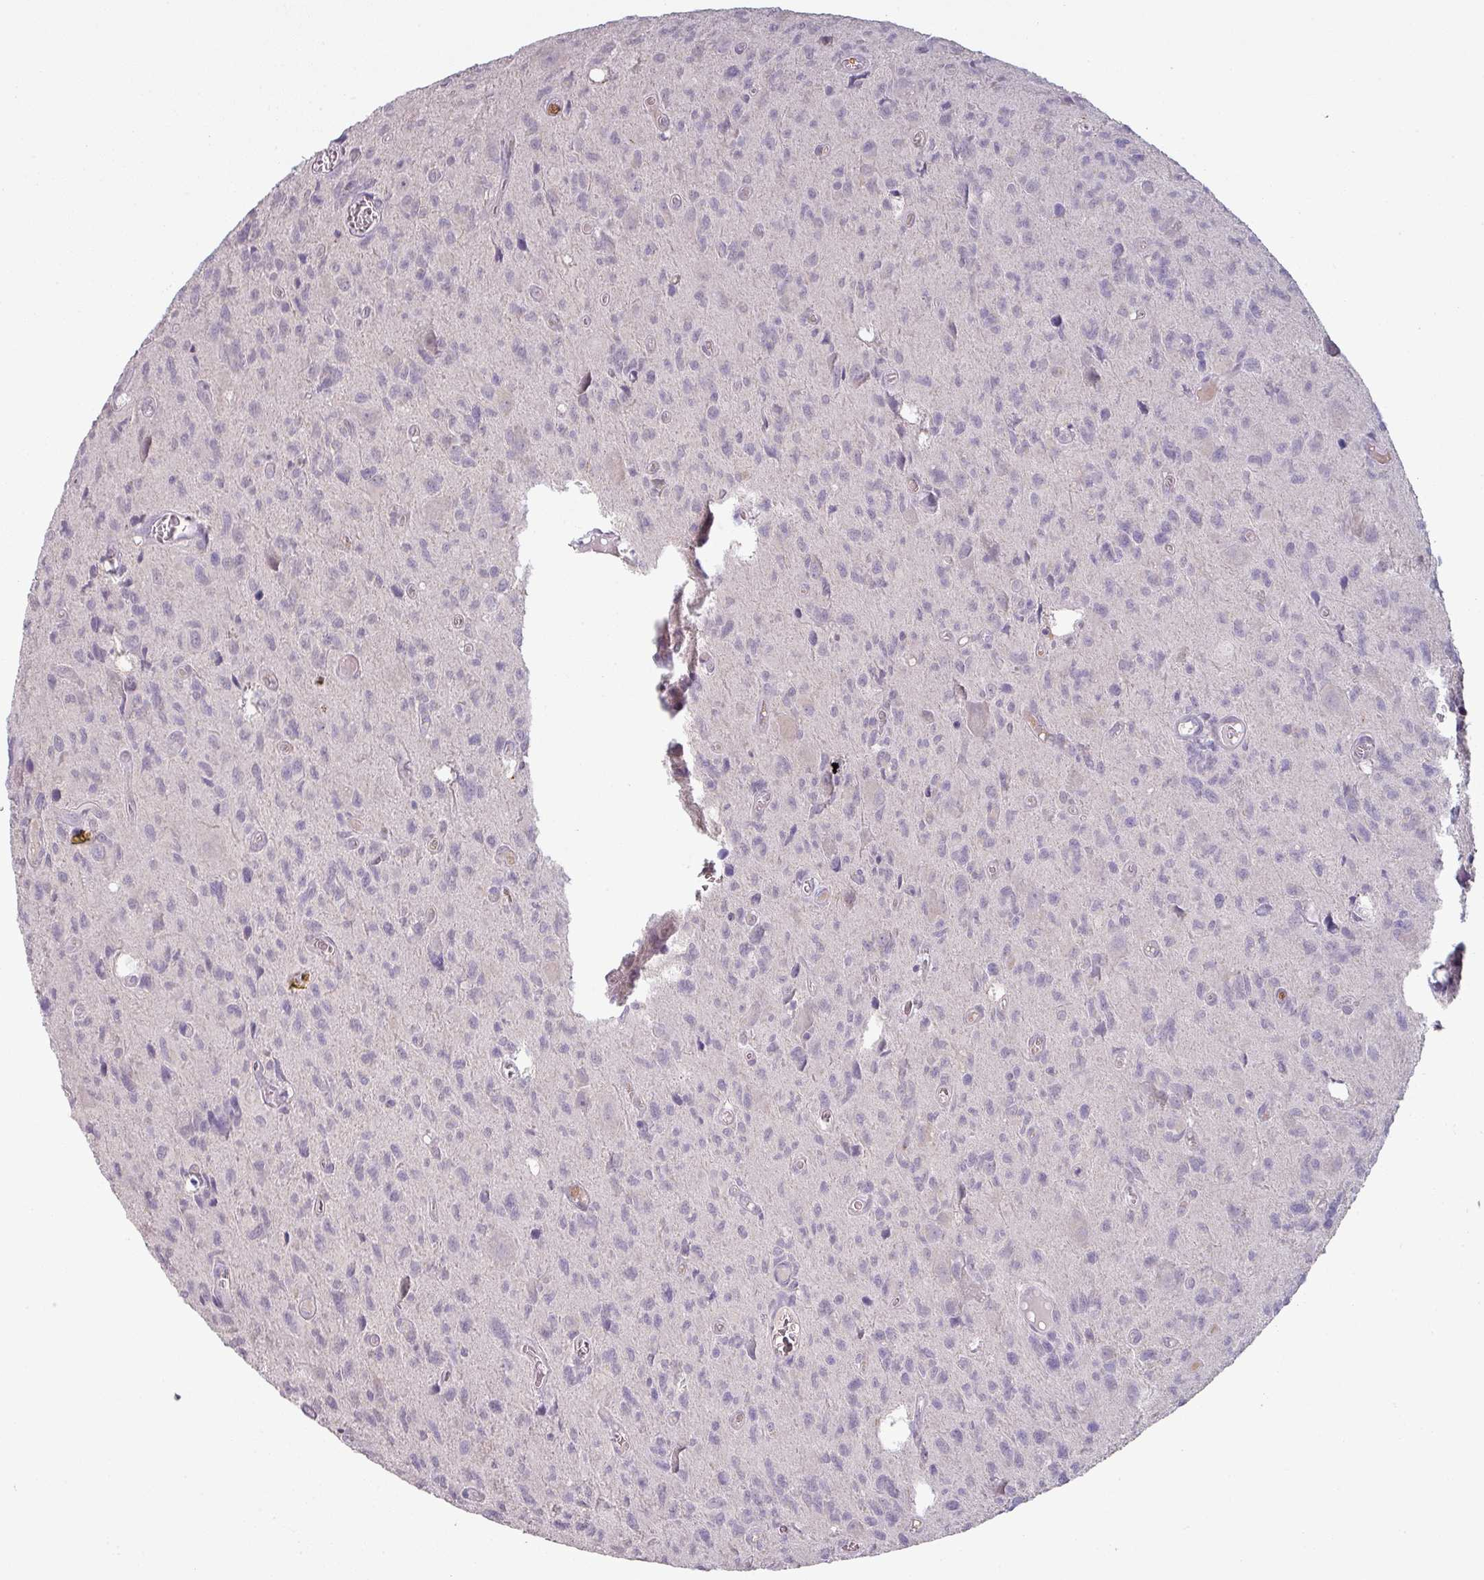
{"staining": {"intensity": "negative", "quantity": "none", "location": "none"}, "tissue": "glioma", "cell_type": "Tumor cells", "image_type": "cancer", "snomed": [{"axis": "morphology", "description": "Glioma, malignant, High grade"}, {"axis": "topography", "description": "Brain"}], "caption": "There is no significant staining in tumor cells of high-grade glioma (malignant). The staining is performed using DAB (3,3'-diaminobenzidine) brown chromogen with nuclei counter-stained in using hematoxylin.", "gene": "MAGEC3", "patient": {"sex": "male", "age": 76}}